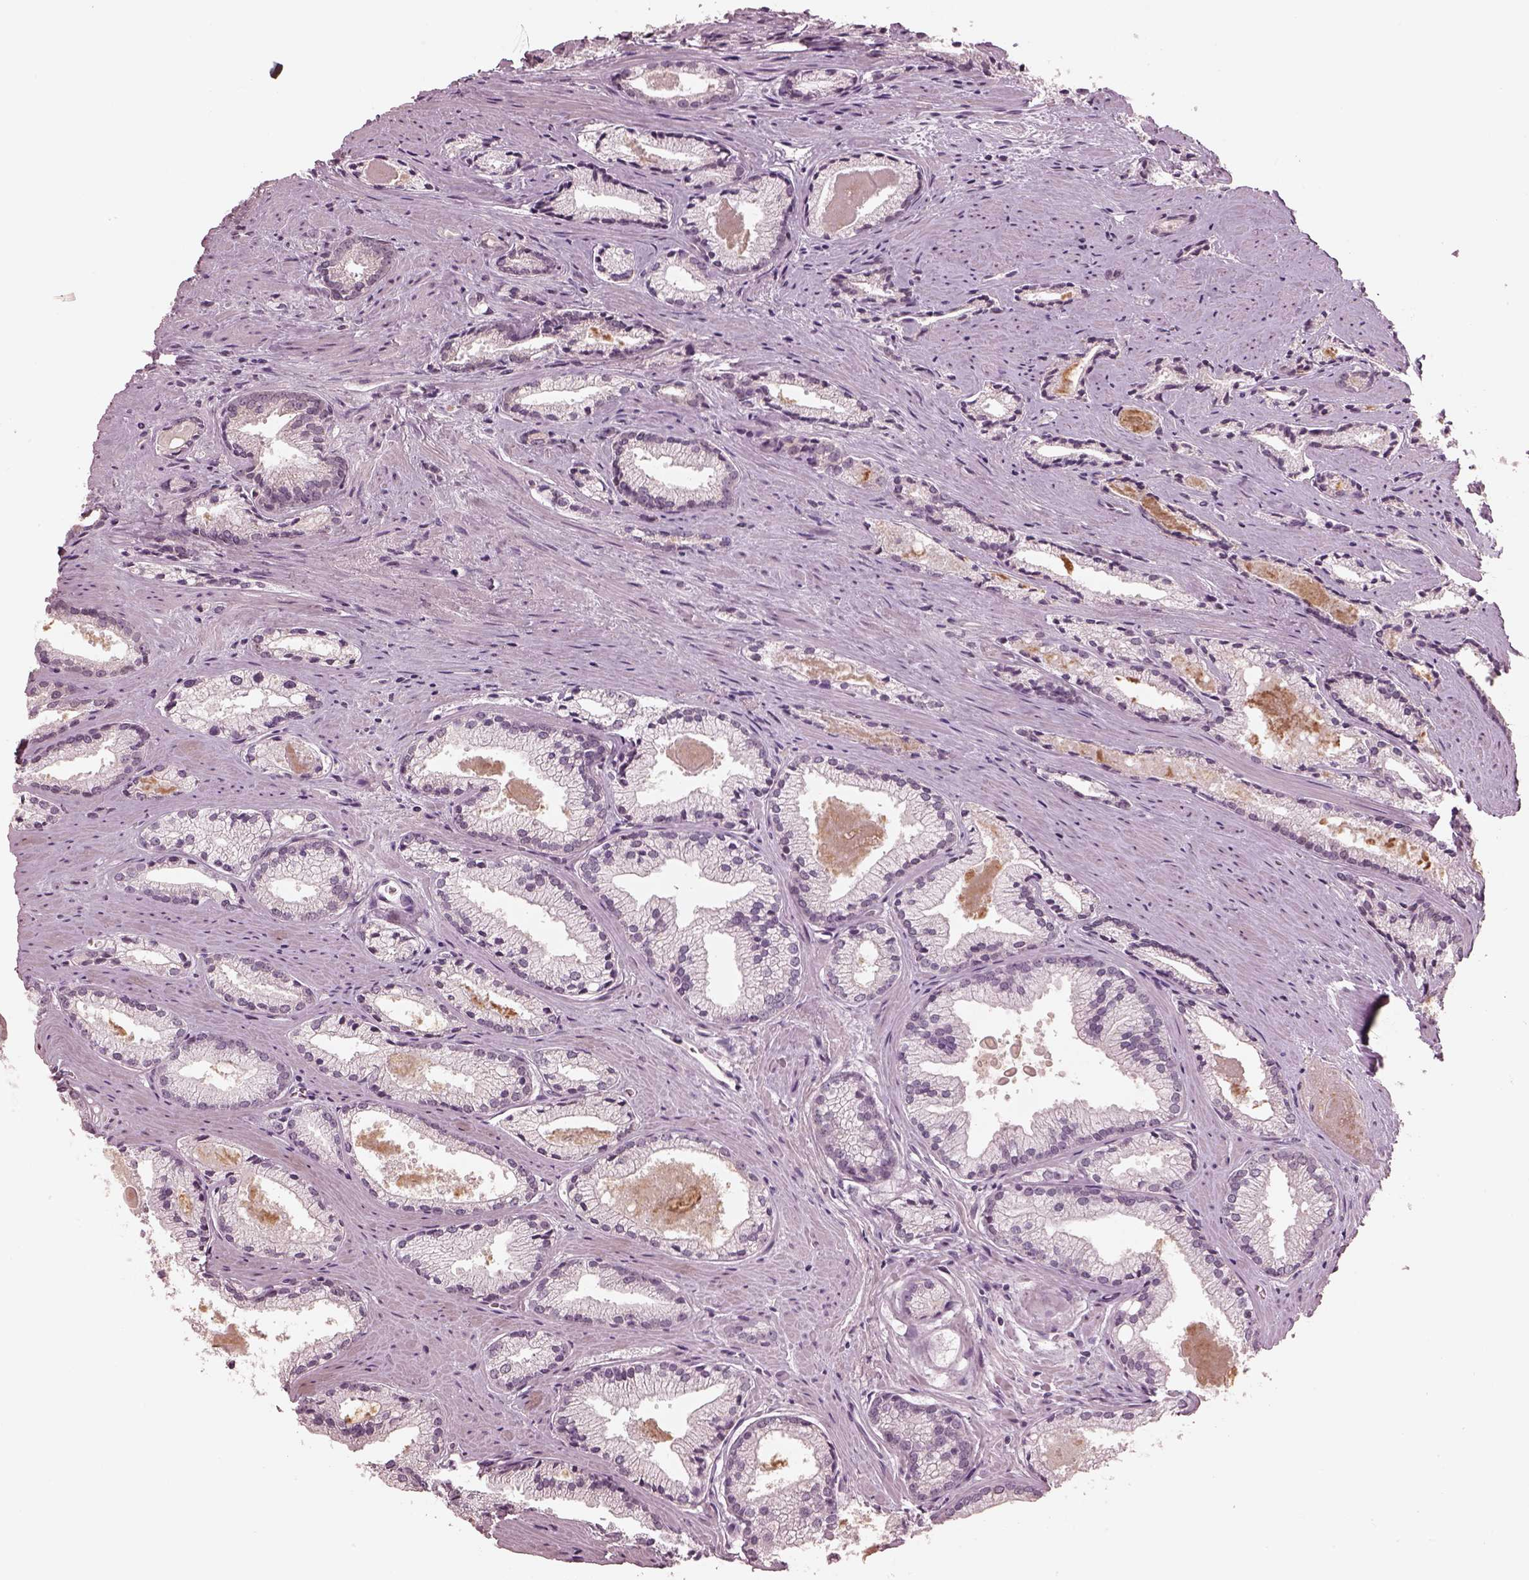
{"staining": {"intensity": "negative", "quantity": "none", "location": "none"}, "tissue": "prostate cancer", "cell_type": "Tumor cells", "image_type": "cancer", "snomed": [{"axis": "morphology", "description": "Adenocarcinoma, NOS"}, {"axis": "morphology", "description": "Adenocarcinoma, High grade"}, {"axis": "topography", "description": "Prostate"}], "caption": "This image is of prostate cancer (adenocarcinoma) stained with immunohistochemistry to label a protein in brown with the nuclei are counter-stained blue. There is no positivity in tumor cells. Brightfield microscopy of immunohistochemistry stained with DAB (3,3'-diaminobenzidine) (brown) and hematoxylin (blue), captured at high magnification.", "gene": "IQCG", "patient": {"sex": "male", "age": 70}}